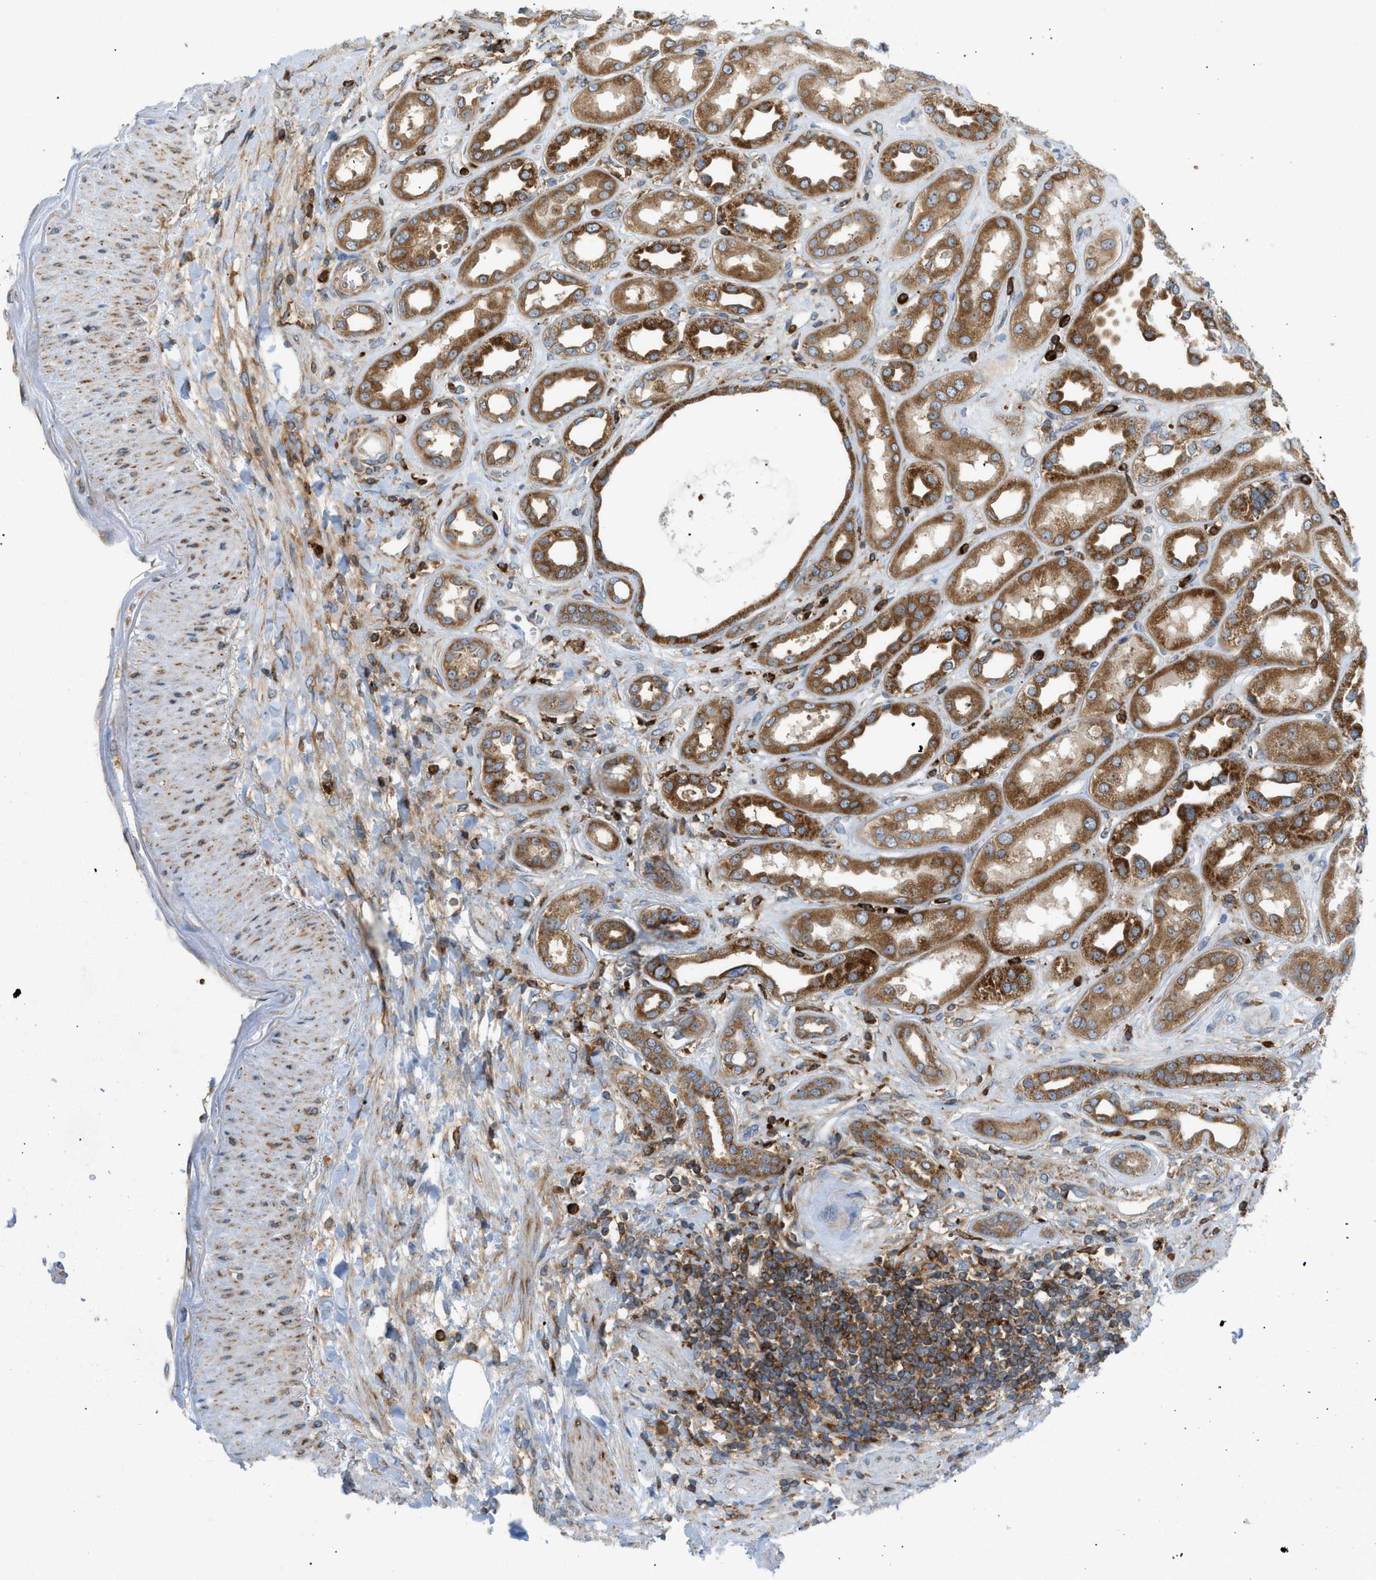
{"staining": {"intensity": "moderate", "quantity": "<25%", "location": "cytoplasmic/membranous"}, "tissue": "kidney", "cell_type": "Cells in glomeruli", "image_type": "normal", "snomed": [{"axis": "morphology", "description": "Normal tissue, NOS"}, {"axis": "topography", "description": "Kidney"}], "caption": "DAB (3,3'-diaminobenzidine) immunohistochemical staining of unremarkable human kidney shows moderate cytoplasmic/membranous protein positivity in about <25% of cells in glomeruli.", "gene": "GPAT4", "patient": {"sex": "male", "age": 59}}